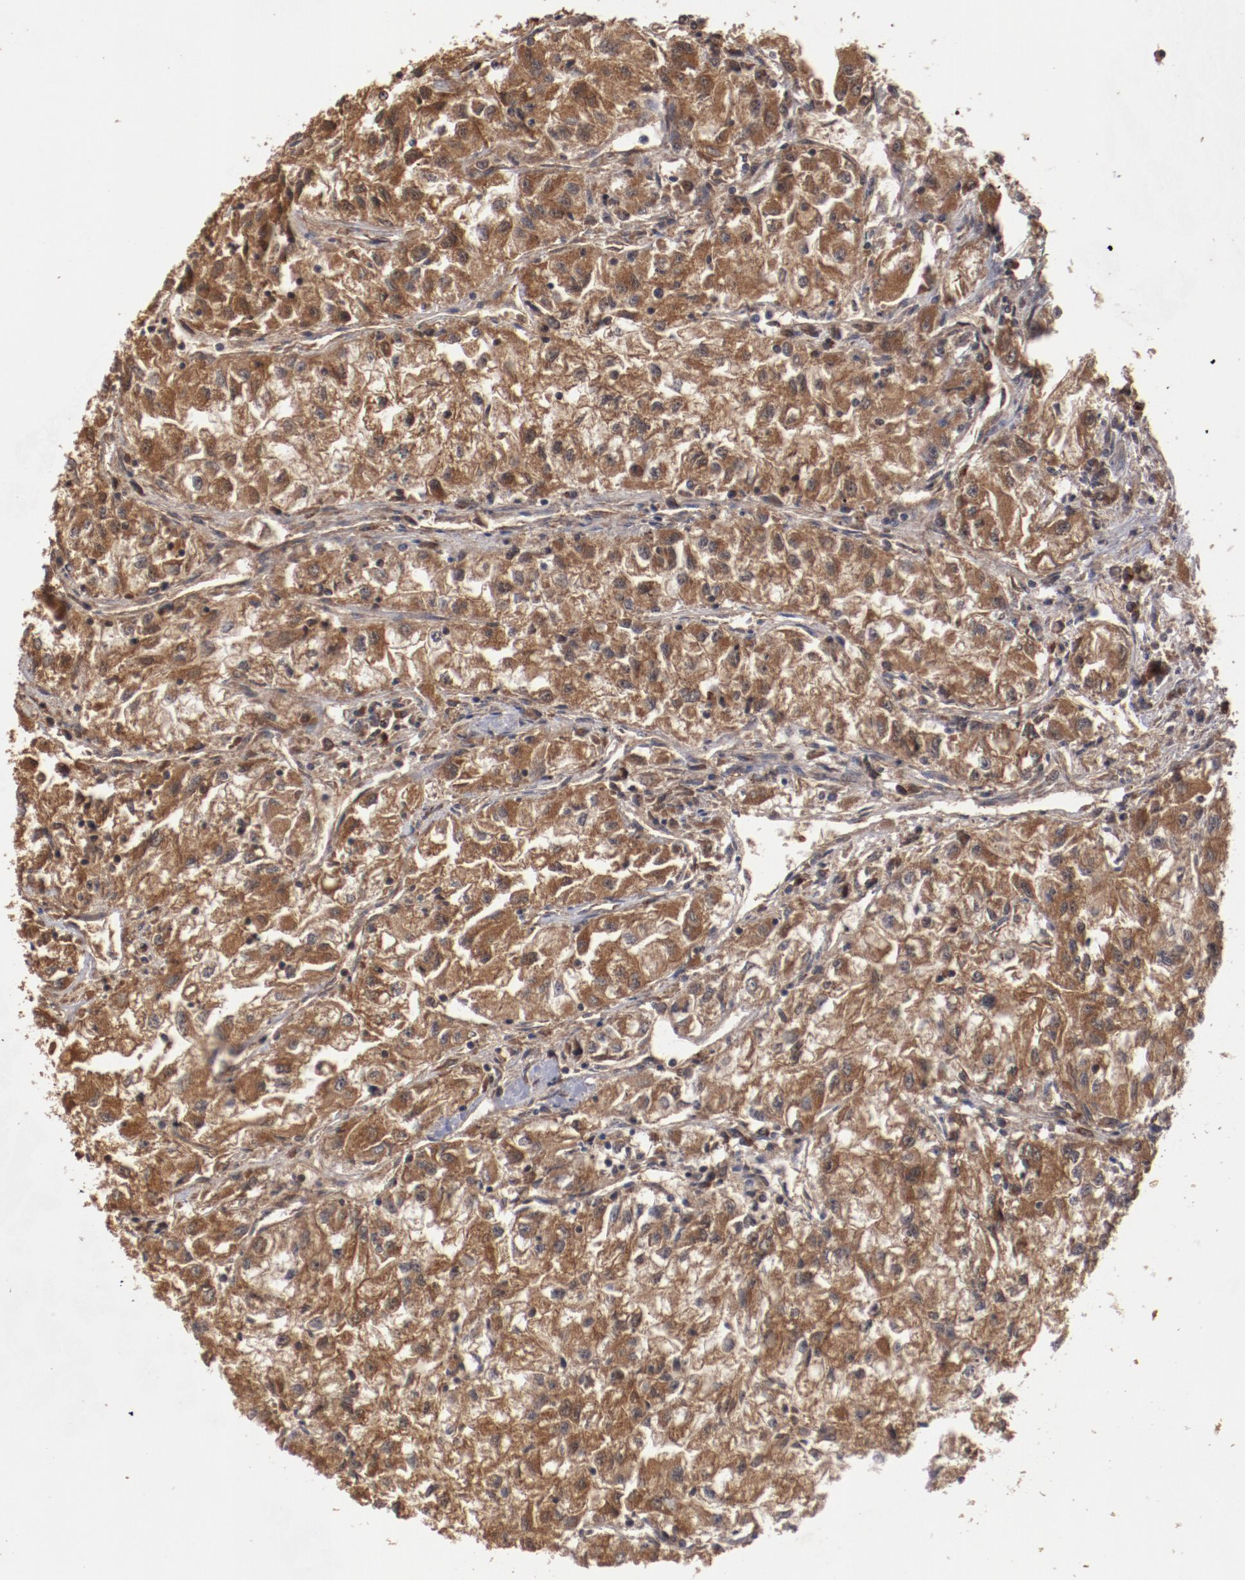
{"staining": {"intensity": "strong", "quantity": ">75%", "location": "cytoplasmic/membranous"}, "tissue": "renal cancer", "cell_type": "Tumor cells", "image_type": "cancer", "snomed": [{"axis": "morphology", "description": "Adenocarcinoma, NOS"}, {"axis": "topography", "description": "Kidney"}], "caption": "This image exhibits immunohistochemistry (IHC) staining of renal cancer, with high strong cytoplasmic/membranous positivity in approximately >75% of tumor cells.", "gene": "TENM1", "patient": {"sex": "male", "age": 59}}